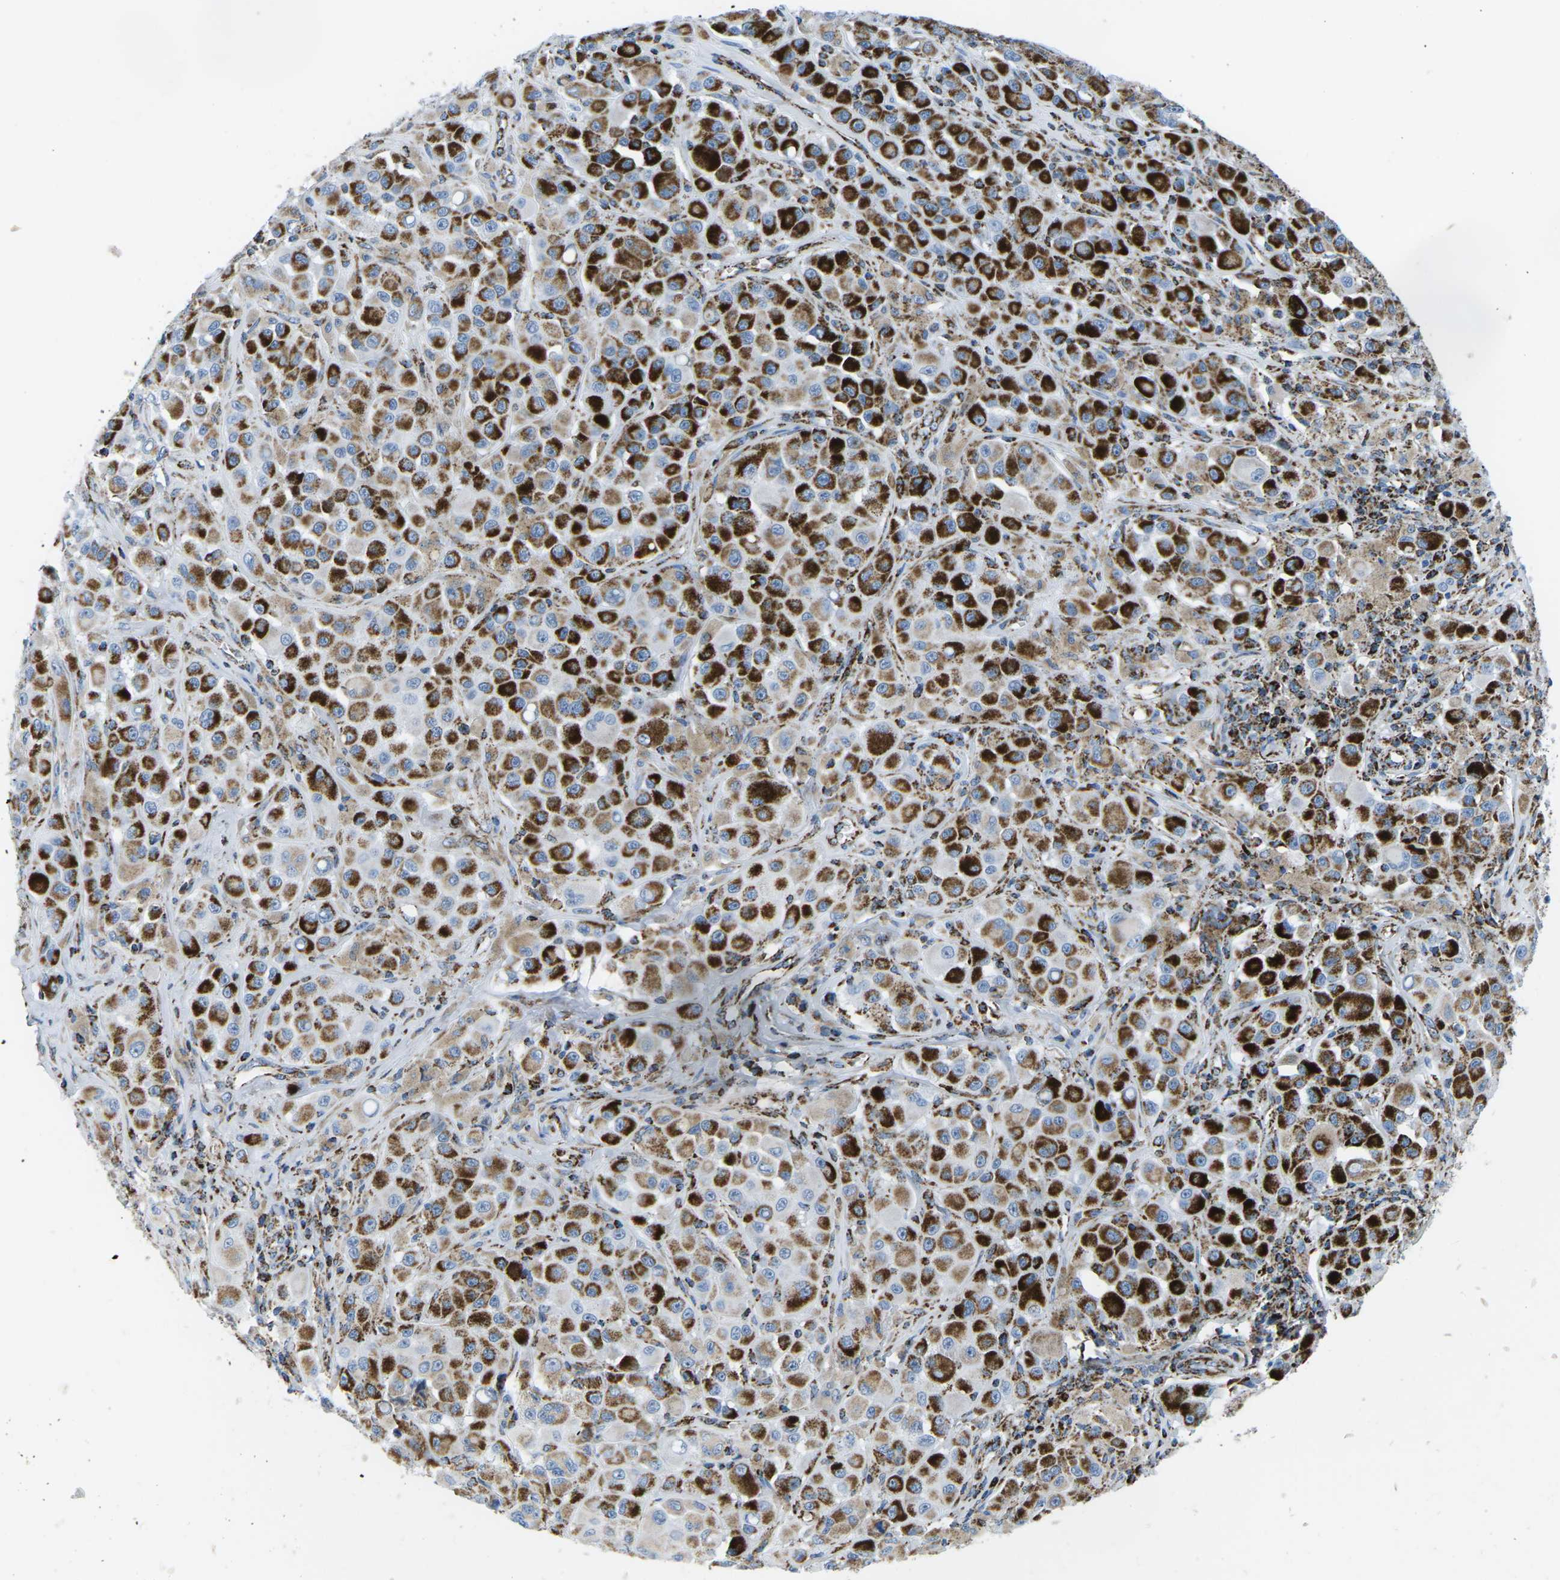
{"staining": {"intensity": "moderate", "quantity": ">75%", "location": "cytoplasmic/membranous"}, "tissue": "melanoma", "cell_type": "Tumor cells", "image_type": "cancer", "snomed": [{"axis": "morphology", "description": "Malignant melanoma, NOS"}, {"axis": "topography", "description": "Skin"}], "caption": "DAB (3,3'-diaminobenzidine) immunohistochemical staining of malignant melanoma demonstrates moderate cytoplasmic/membranous protein staining in about >75% of tumor cells.", "gene": "COX6C", "patient": {"sex": "male", "age": 84}}